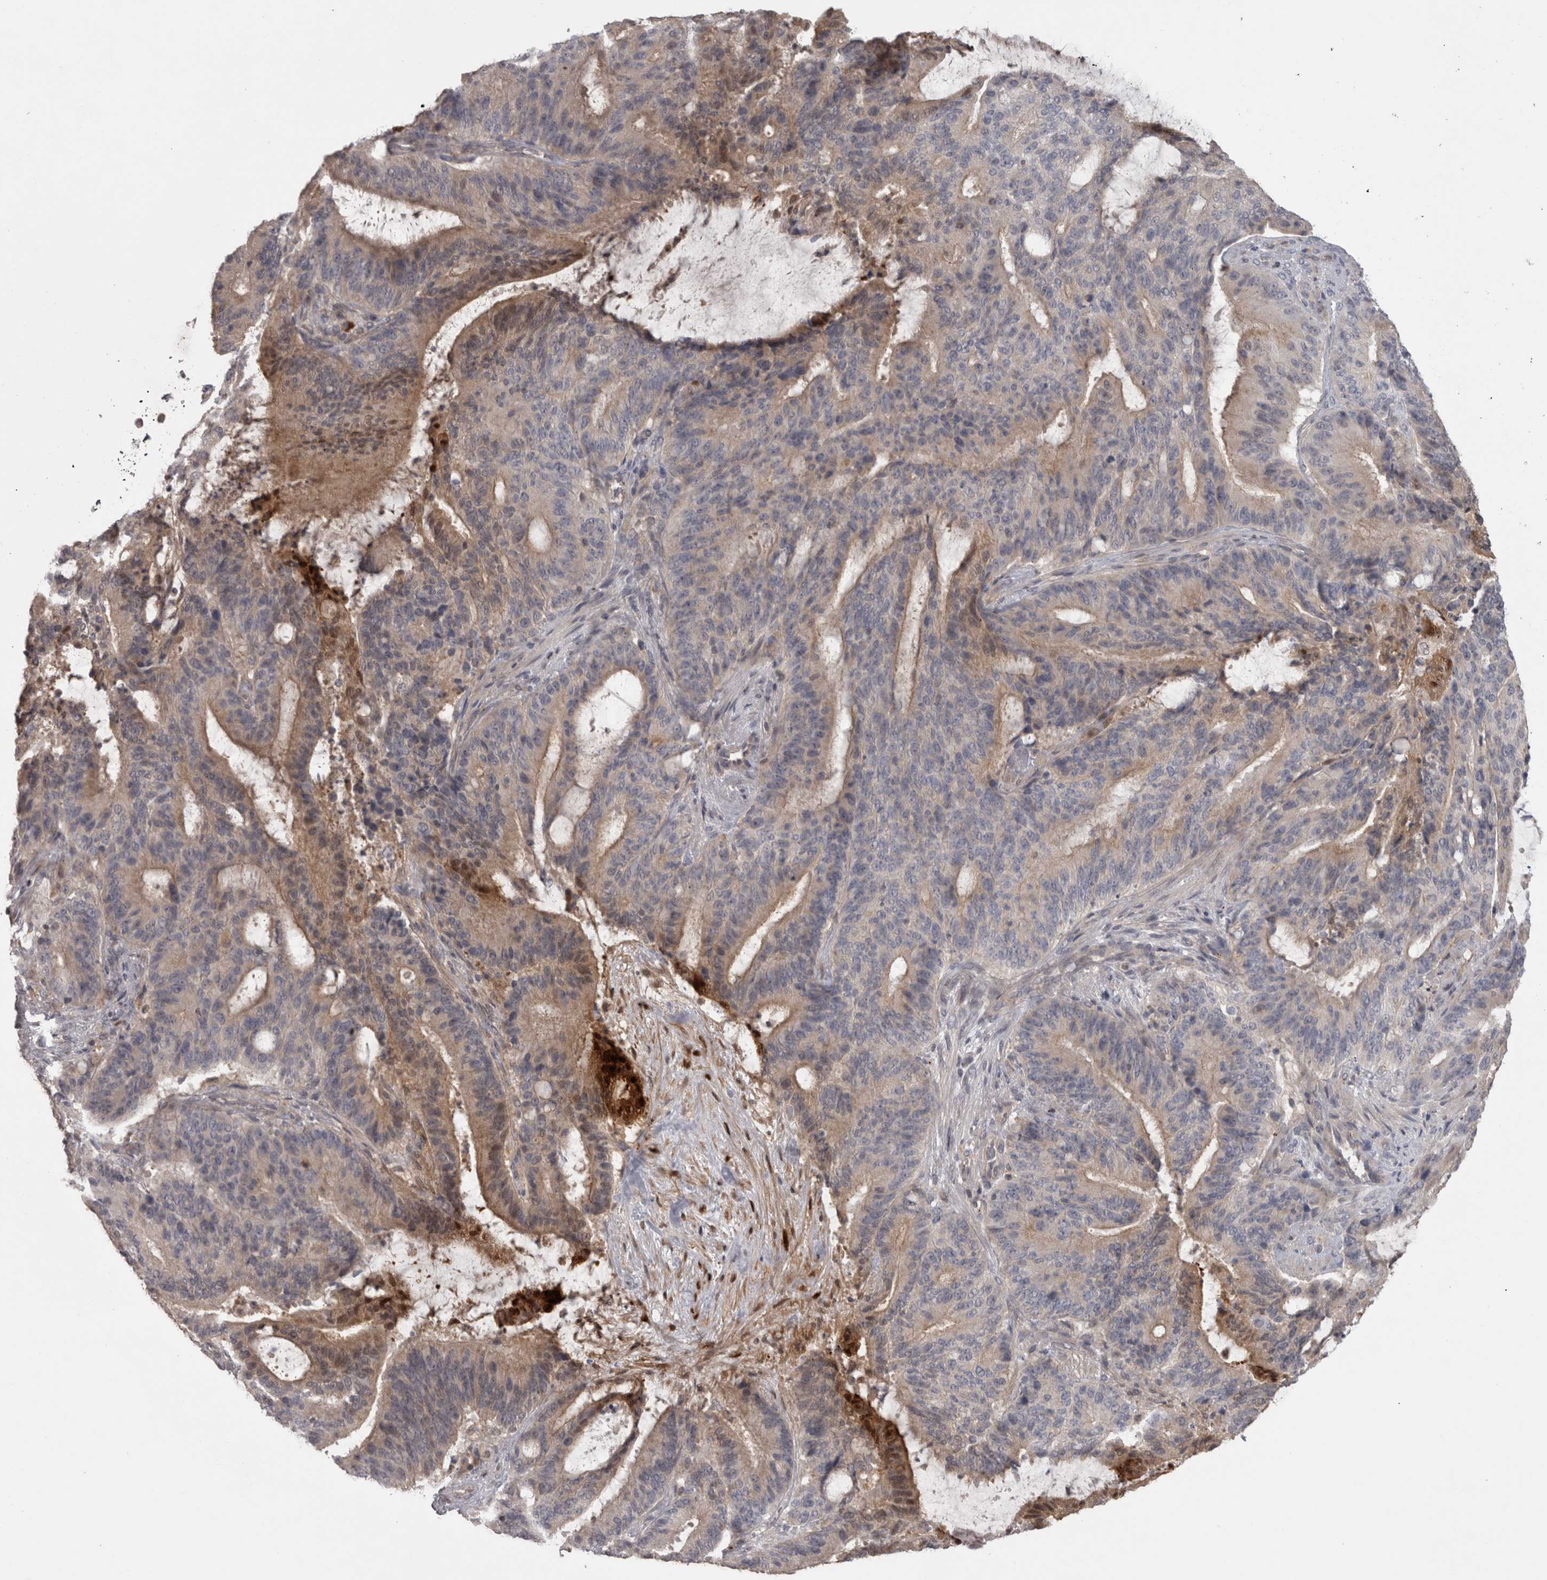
{"staining": {"intensity": "weak", "quantity": "25%-75%", "location": "cytoplasmic/membranous"}, "tissue": "liver cancer", "cell_type": "Tumor cells", "image_type": "cancer", "snomed": [{"axis": "morphology", "description": "Normal tissue, NOS"}, {"axis": "morphology", "description": "Cholangiocarcinoma"}, {"axis": "topography", "description": "Liver"}, {"axis": "topography", "description": "Peripheral nerve tissue"}], "caption": "A low amount of weak cytoplasmic/membranous expression is identified in approximately 25%-75% of tumor cells in liver cancer (cholangiocarcinoma) tissue.", "gene": "SLCO5A1", "patient": {"sex": "female", "age": 73}}